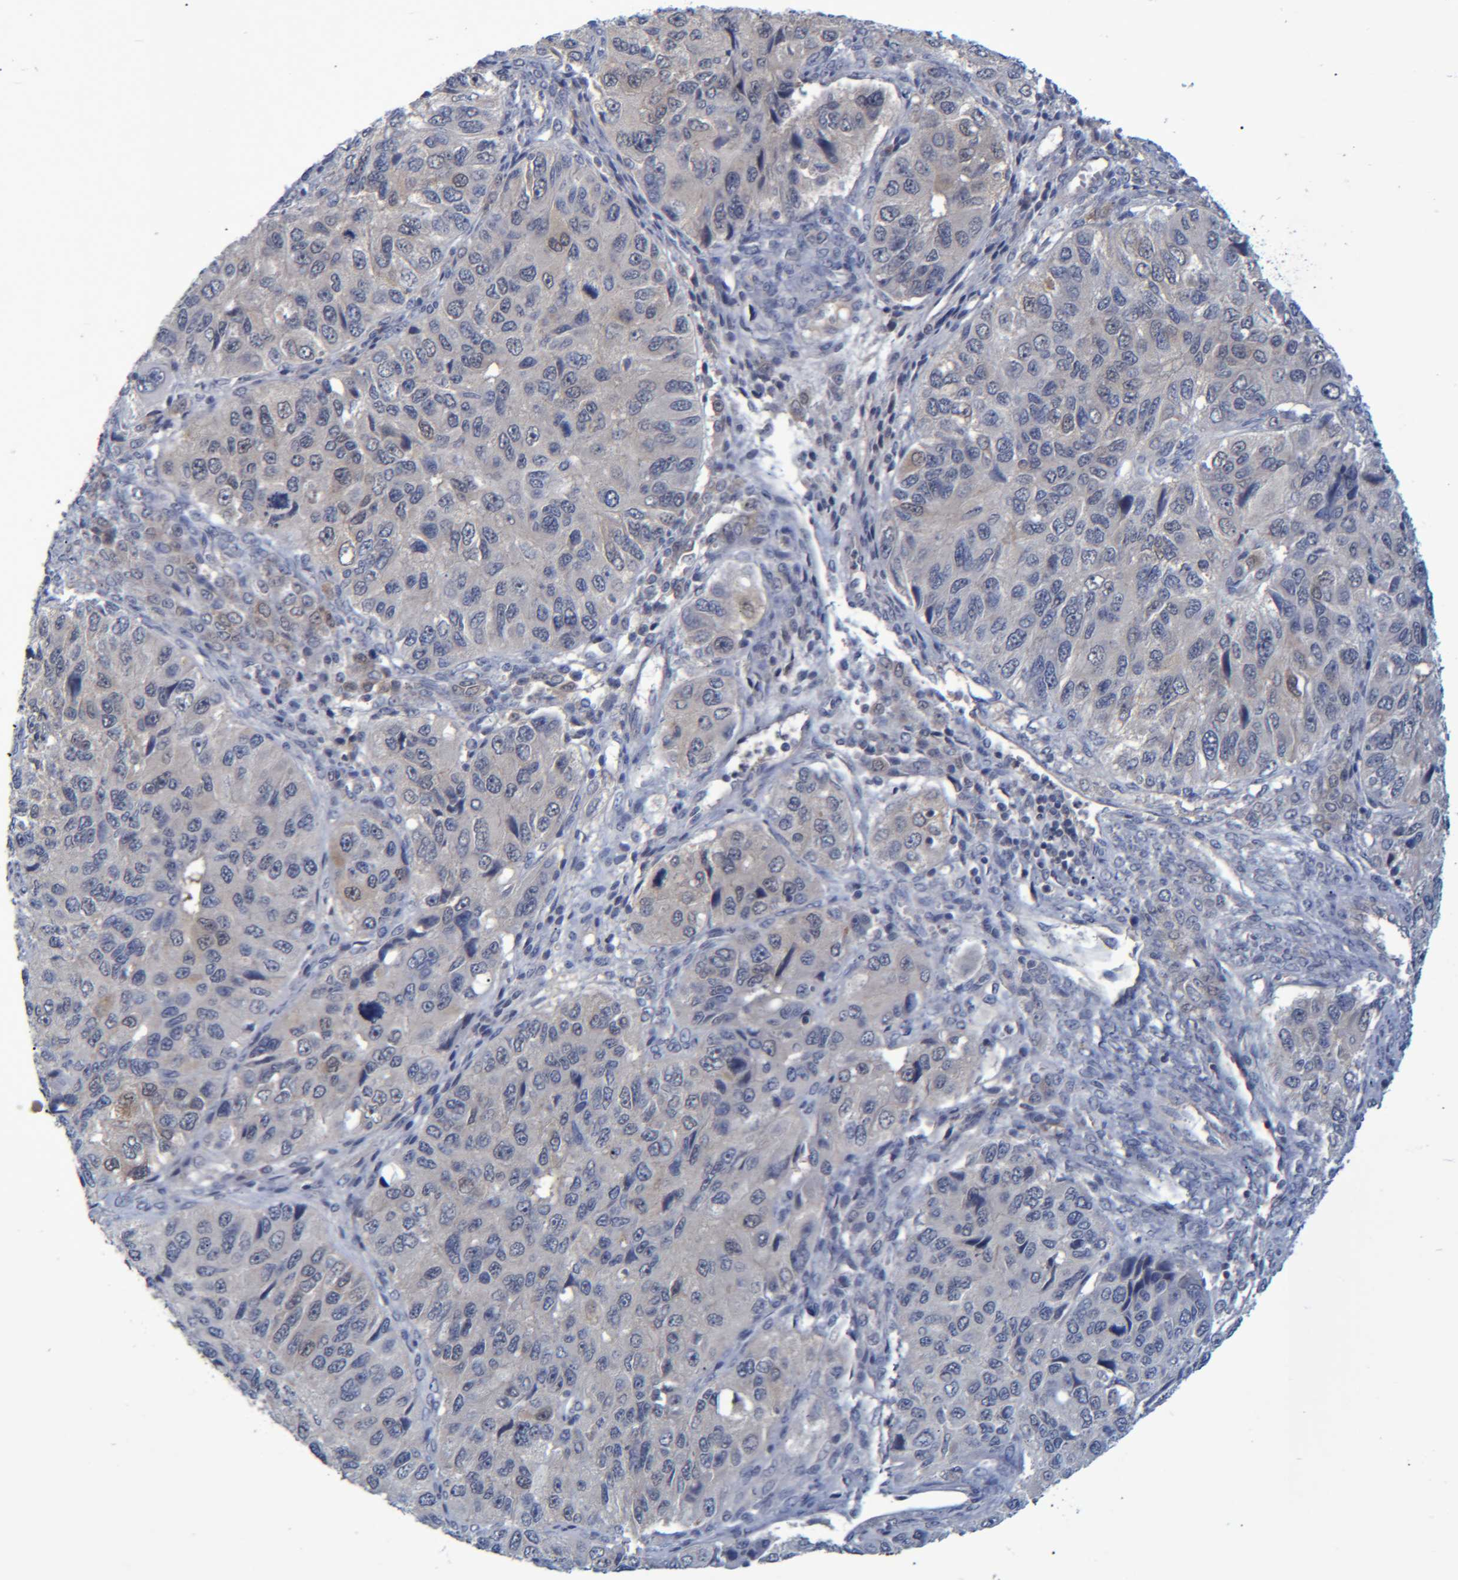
{"staining": {"intensity": "negative", "quantity": "none", "location": "none"}, "tissue": "ovarian cancer", "cell_type": "Tumor cells", "image_type": "cancer", "snomed": [{"axis": "morphology", "description": "Carcinoma, endometroid"}, {"axis": "topography", "description": "Ovary"}], "caption": "DAB (3,3'-diaminobenzidine) immunohistochemical staining of endometroid carcinoma (ovarian) reveals no significant staining in tumor cells.", "gene": "PCYT2", "patient": {"sex": "female", "age": 51}}